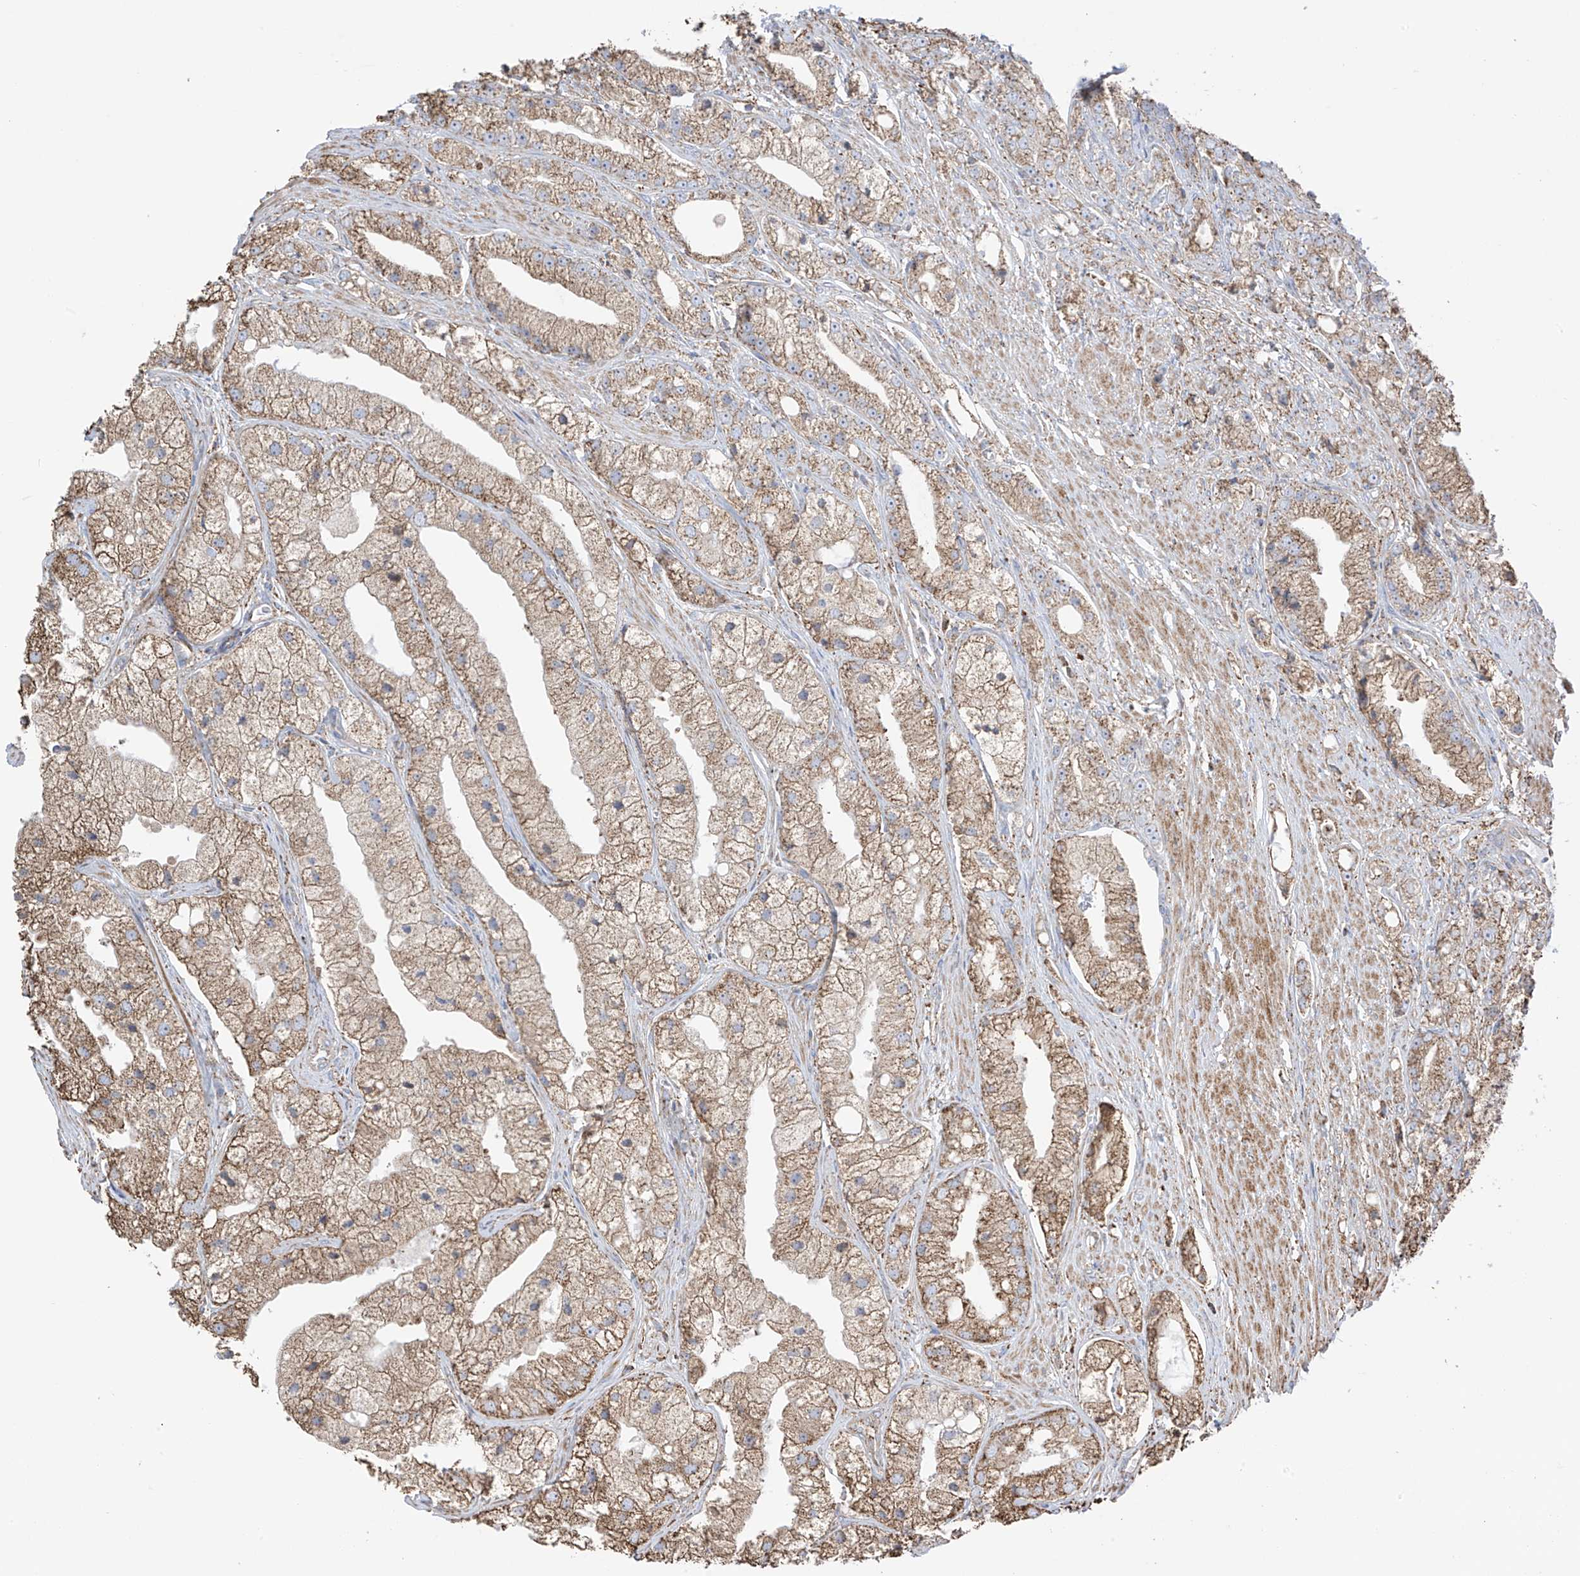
{"staining": {"intensity": "moderate", "quantity": ">75%", "location": "cytoplasmic/membranous"}, "tissue": "prostate cancer", "cell_type": "Tumor cells", "image_type": "cancer", "snomed": [{"axis": "morphology", "description": "Adenocarcinoma, High grade"}, {"axis": "topography", "description": "Prostate"}], "caption": "DAB (3,3'-diaminobenzidine) immunohistochemical staining of human adenocarcinoma (high-grade) (prostate) displays moderate cytoplasmic/membranous protein positivity in about >75% of tumor cells. The staining is performed using DAB brown chromogen to label protein expression. The nuclei are counter-stained blue using hematoxylin.", "gene": "XKR3", "patient": {"sex": "male", "age": 50}}